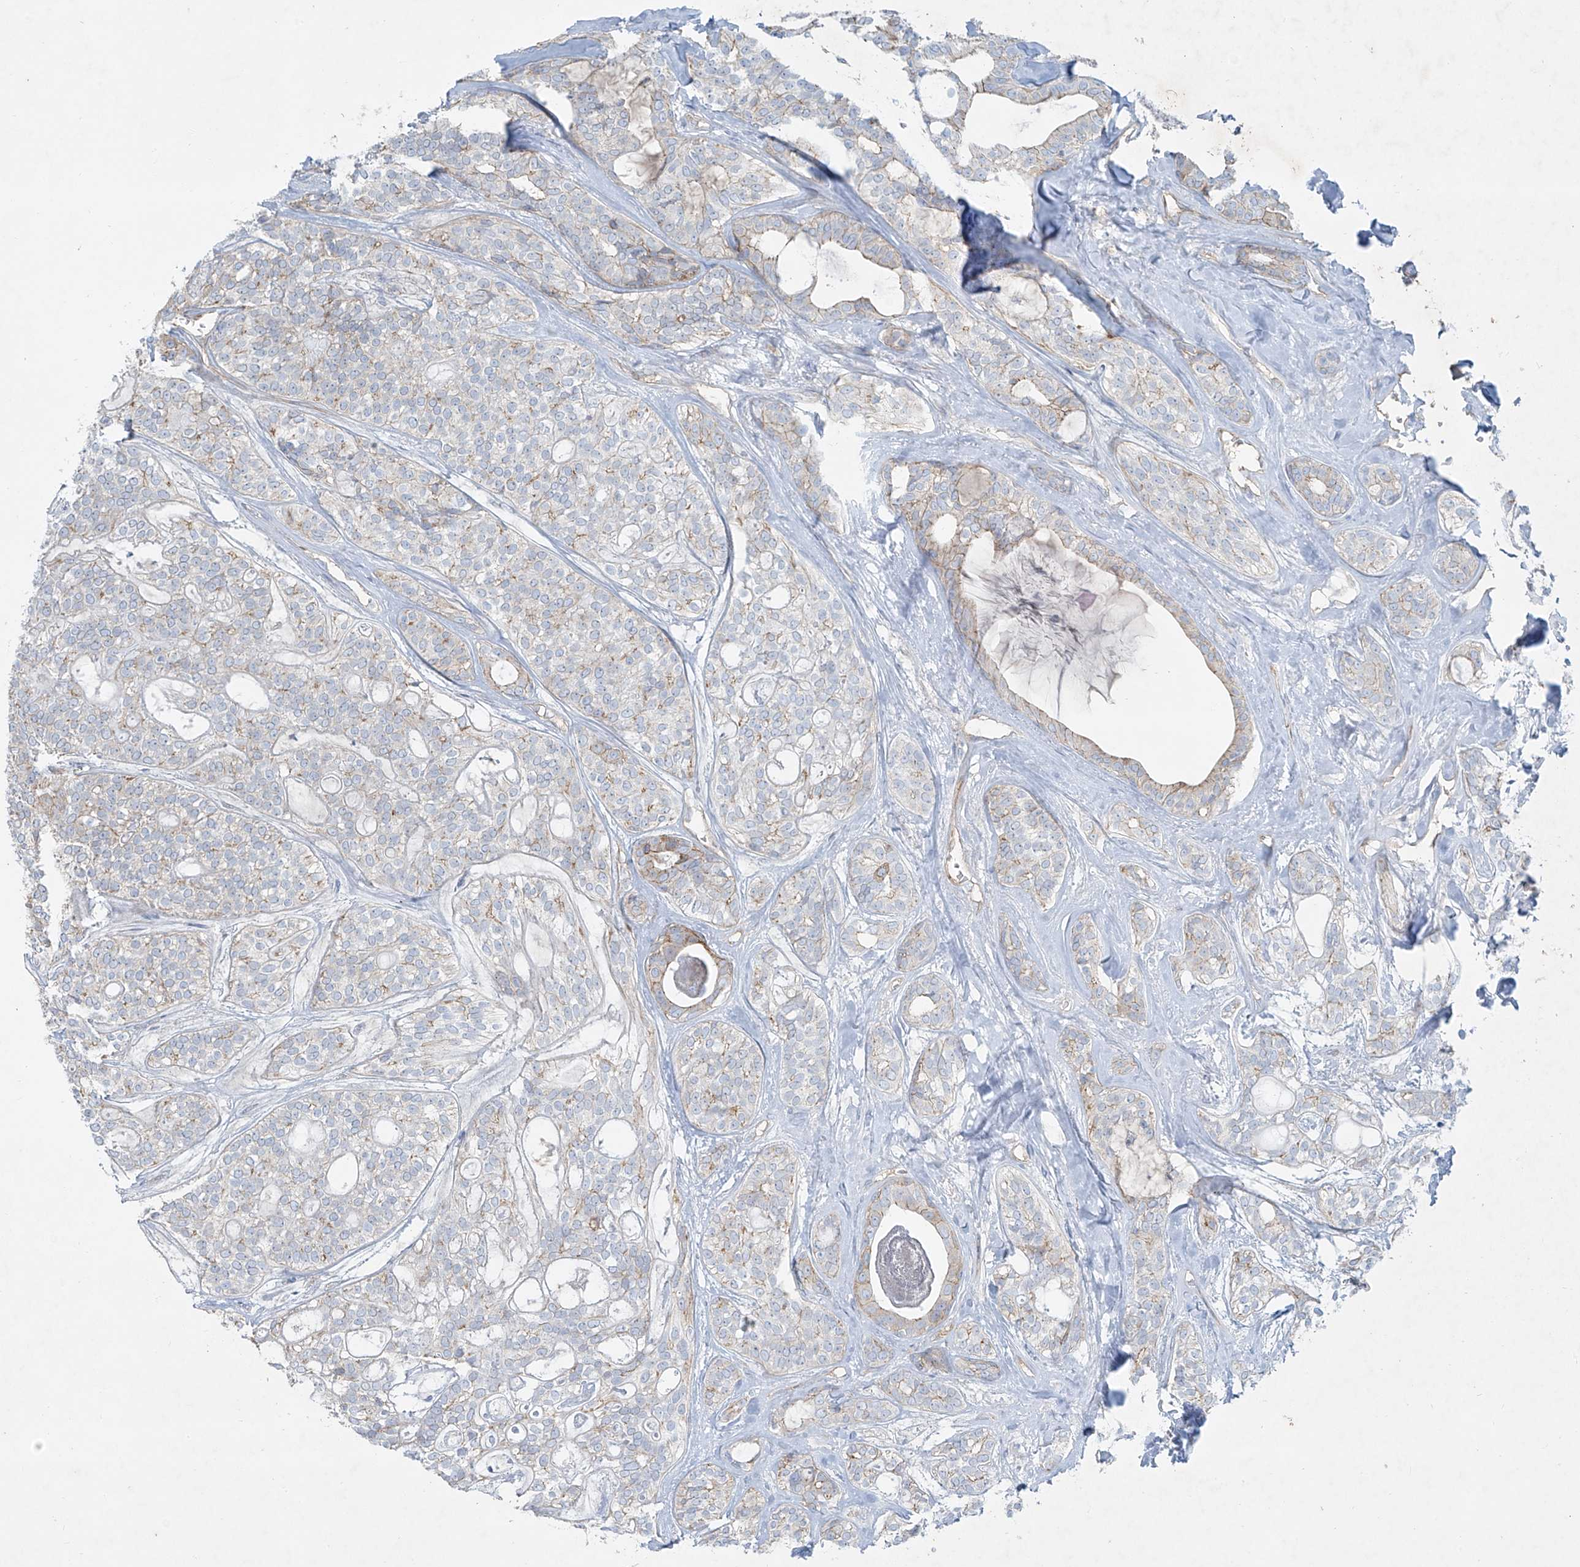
{"staining": {"intensity": "negative", "quantity": "none", "location": "none"}, "tissue": "head and neck cancer", "cell_type": "Tumor cells", "image_type": "cancer", "snomed": [{"axis": "morphology", "description": "Adenocarcinoma, NOS"}, {"axis": "topography", "description": "Head-Neck"}], "caption": "High power microscopy histopathology image of an IHC micrograph of head and neck cancer (adenocarcinoma), revealing no significant positivity in tumor cells. (DAB (3,3'-diaminobenzidine) IHC, high magnification).", "gene": "VAMP5", "patient": {"sex": "male", "age": 66}}